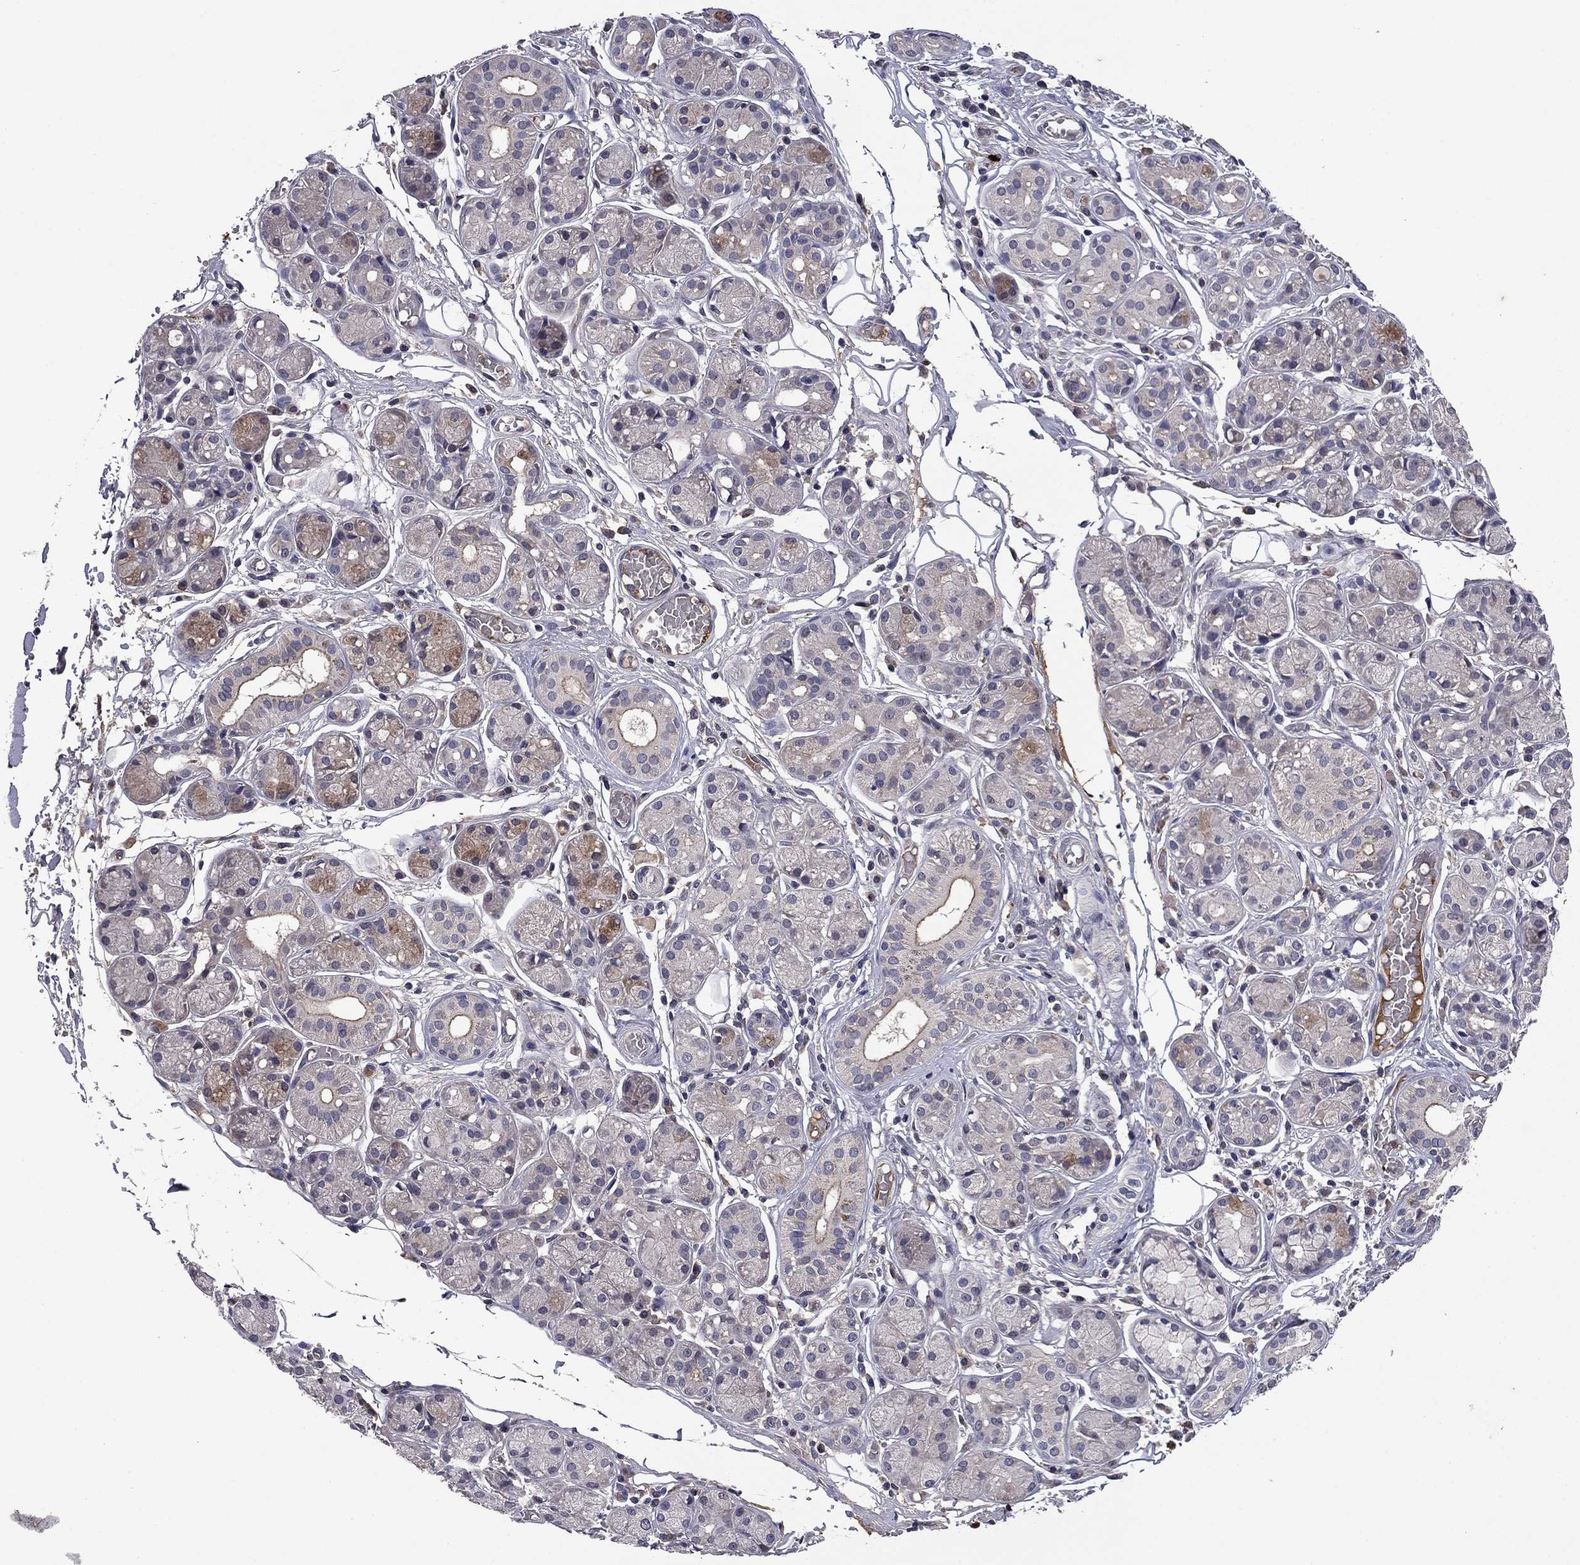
{"staining": {"intensity": "moderate", "quantity": "<25%", "location": "cytoplasmic/membranous"}, "tissue": "salivary gland", "cell_type": "Glandular cells", "image_type": "normal", "snomed": [{"axis": "morphology", "description": "Normal tissue, NOS"}, {"axis": "topography", "description": "Salivary gland"}, {"axis": "topography", "description": "Peripheral nerve tissue"}], "caption": "Glandular cells display low levels of moderate cytoplasmic/membranous expression in about <25% of cells in benign salivary gland.", "gene": "PROS1", "patient": {"sex": "male", "age": 71}}